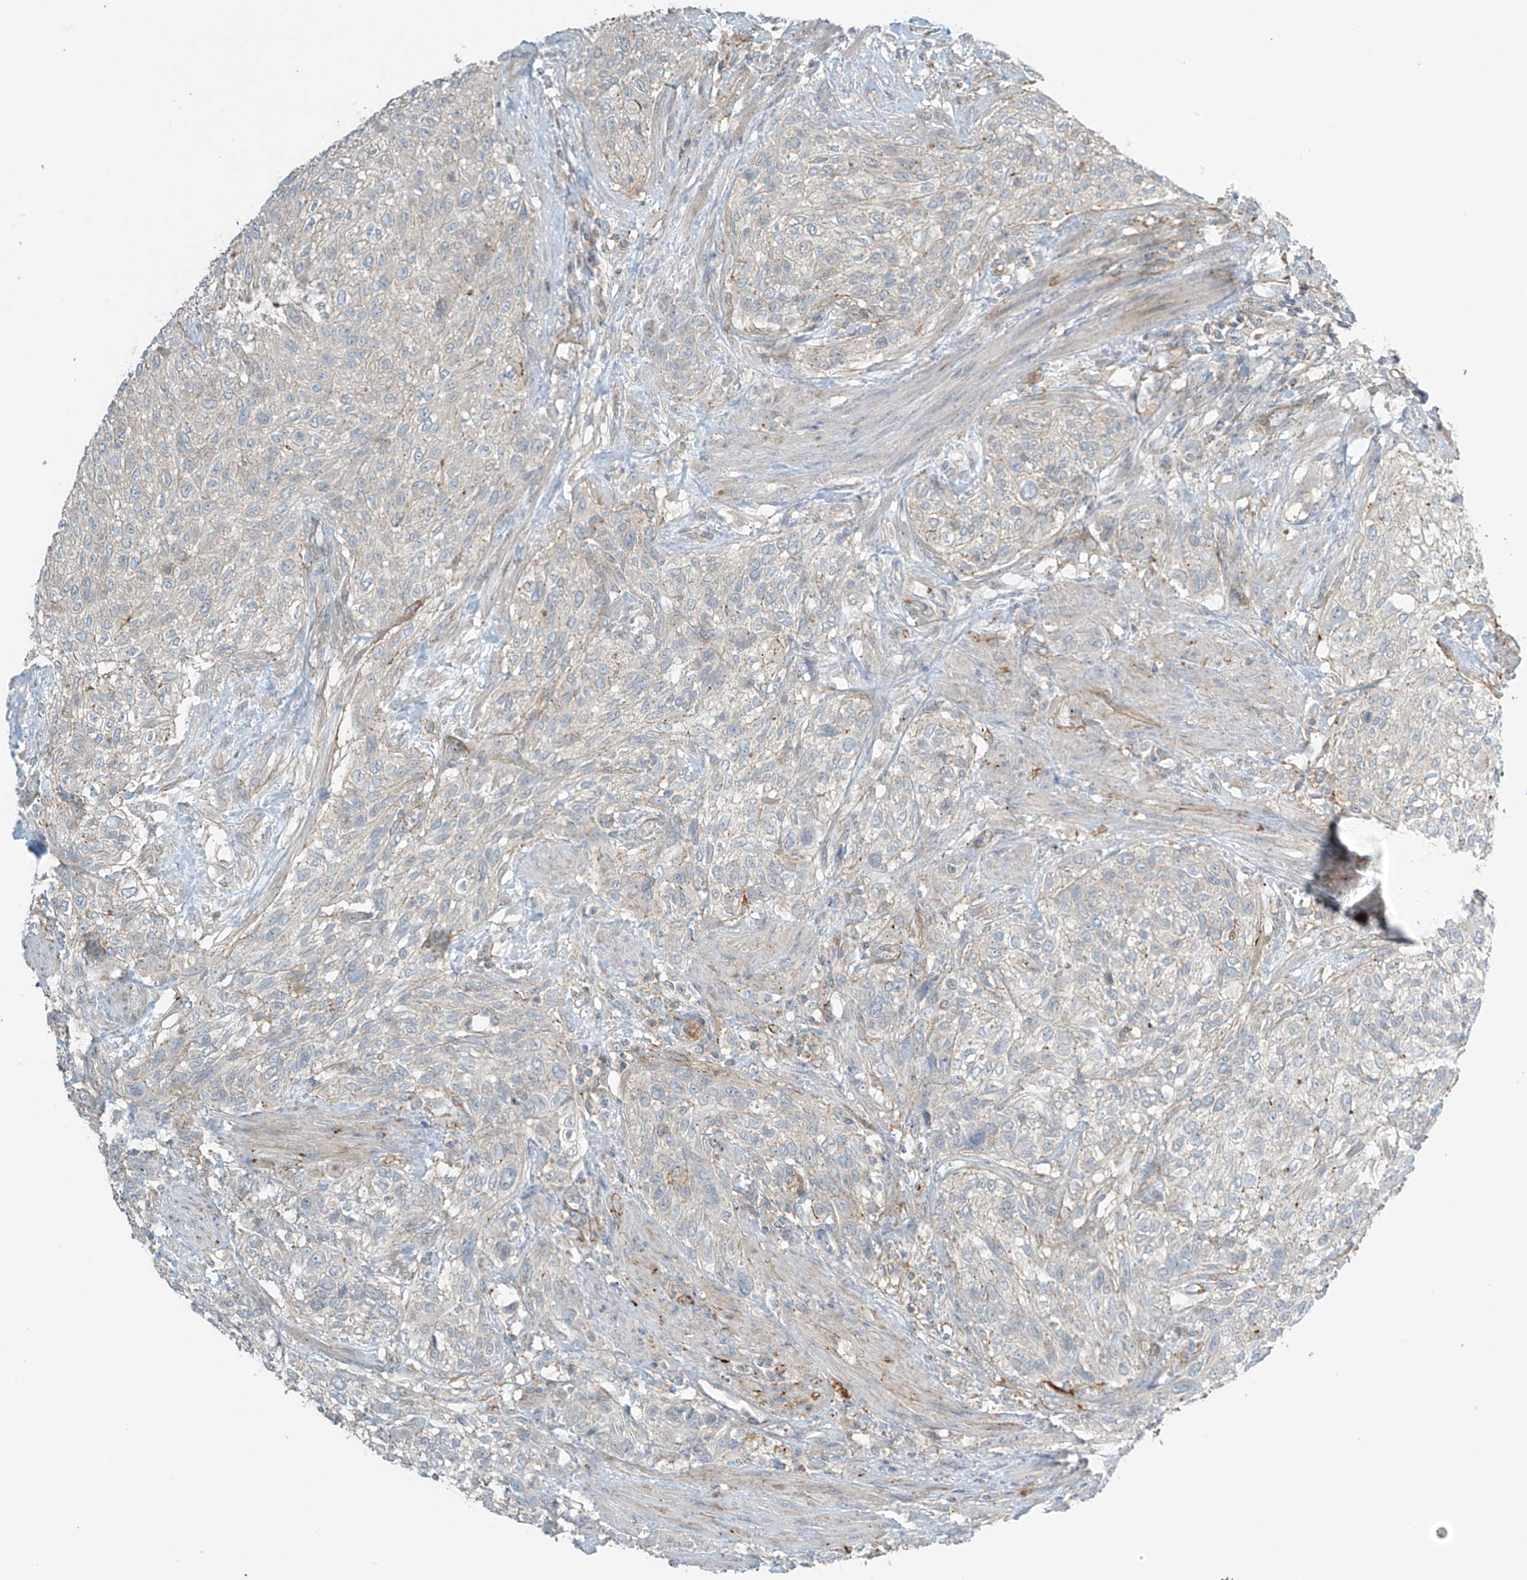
{"staining": {"intensity": "negative", "quantity": "none", "location": "none"}, "tissue": "urothelial cancer", "cell_type": "Tumor cells", "image_type": "cancer", "snomed": [{"axis": "morphology", "description": "Urothelial carcinoma, High grade"}, {"axis": "topography", "description": "Urinary bladder"}], "caption": "Urothelial cancer was stained to show a protein in brown. There is no significant expression in tumor cells.", "gene": "SLC9A2", "patient": {"sex": "male", "age": 35}}